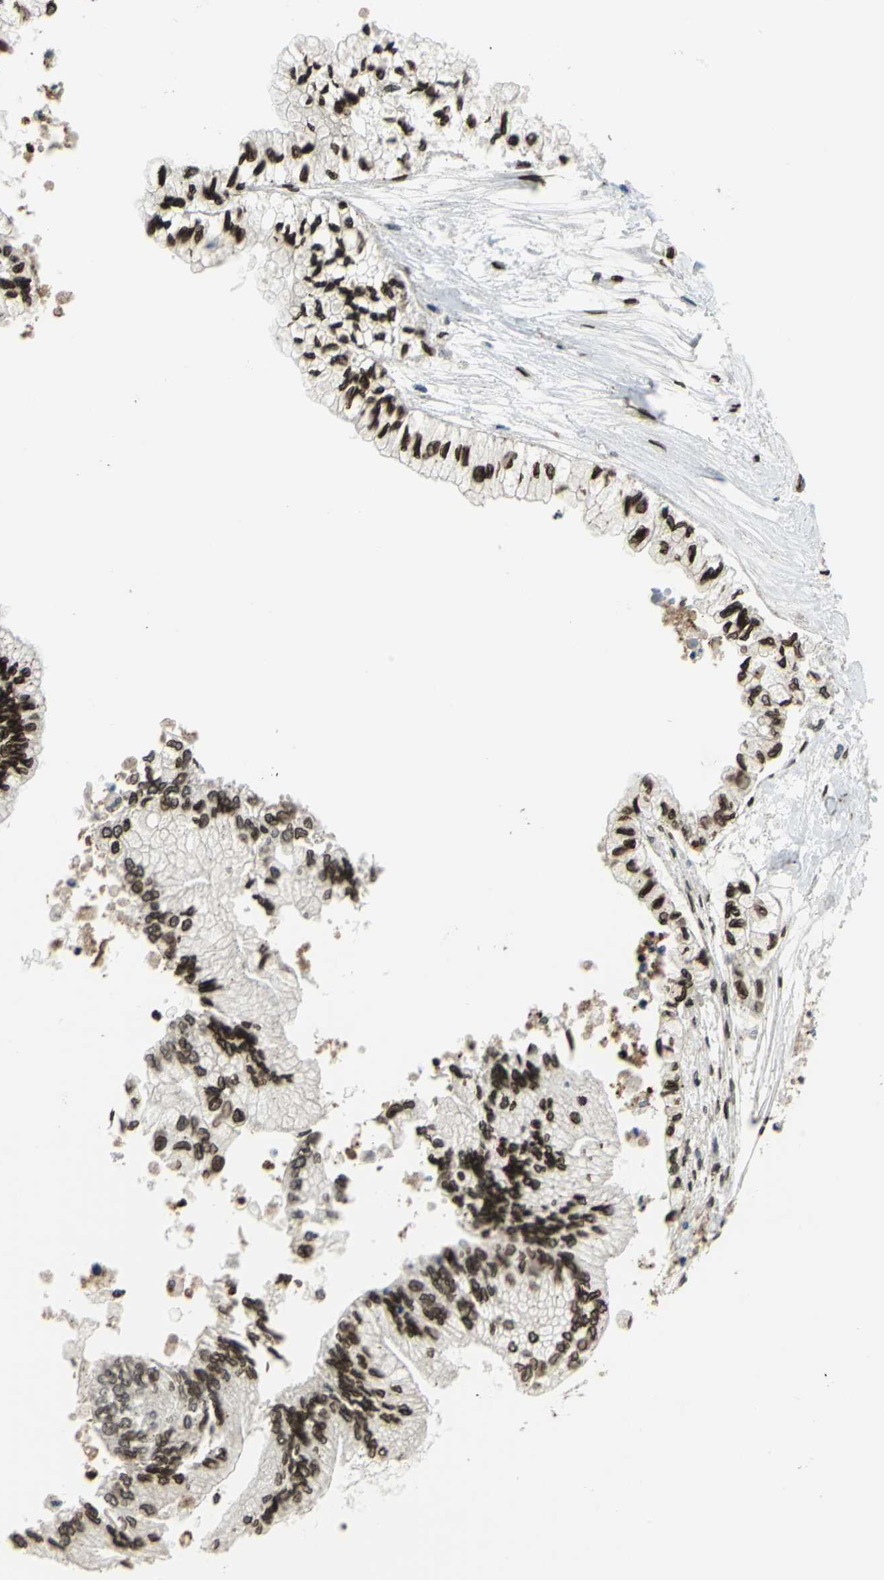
{"staining": {"intensity": "strong", "quantity": ">75%", "location": "cytoplasmic/membranous,nuclear"}, "tissue": "pancreatic cancer", "cell_type": "Tumor cells", "image_type": "cancer", "snomed": [{"axis": "morphology", "description": "Adenocarcinoma, NOS"}, {"axis": "topography", "description": "Pancreas"}], "caption": "Protein expression analysis of human pancreatic cancer reveals strong cytoplasmic/membranous and nuclear staining in about >75% of tumor cells.", "gene": "ISY1", "patient": {"sex": "male", "age": 79}}